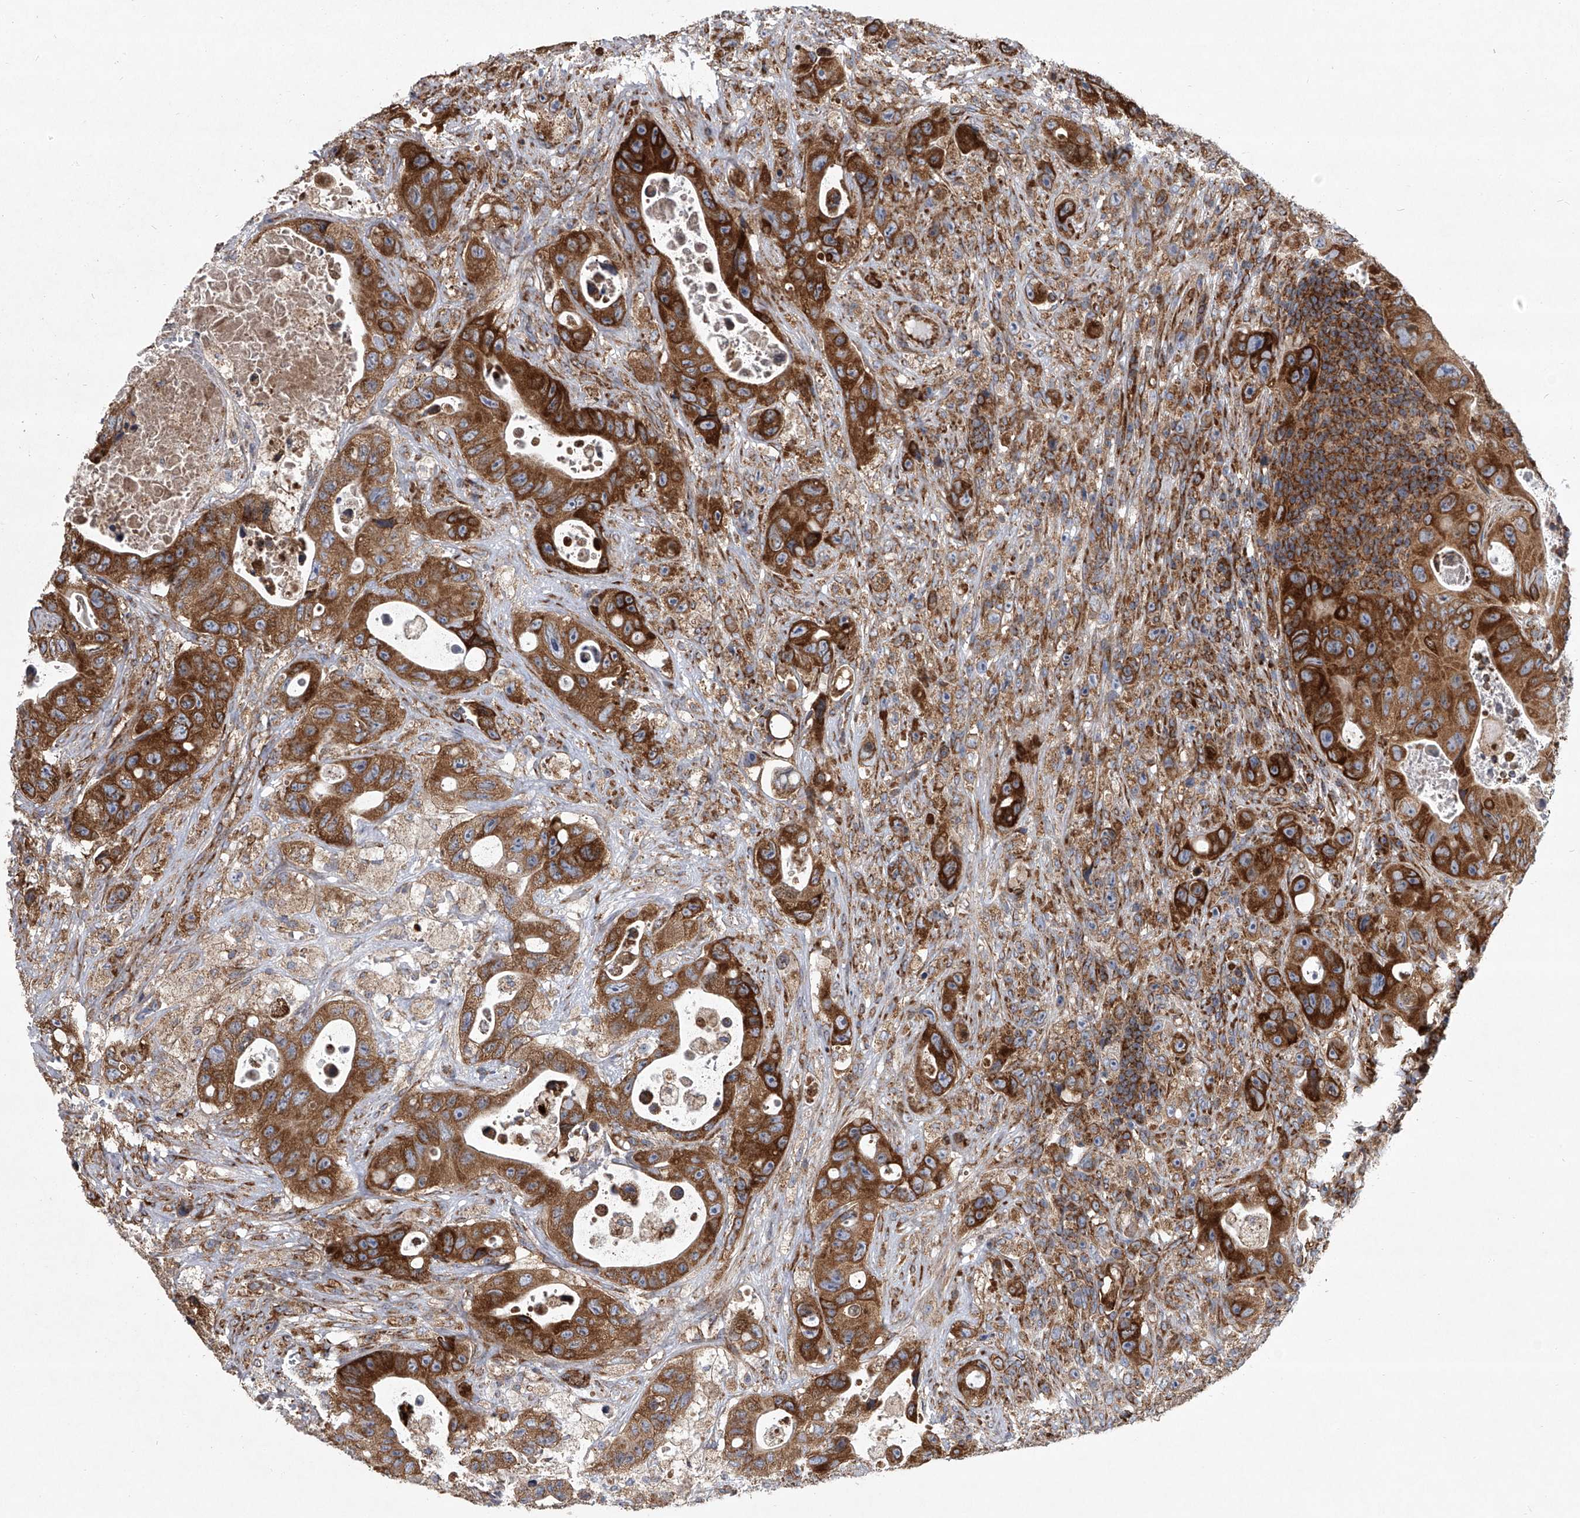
{"staining": {"intensity": "strong", "quantity": ">75%", "location": "cytoplasmic/membranous"}, "tissue": "colorectal cancer", "cell_type": "Tumor cells", "image_type": "cancer", "snomed": [{"axis": "morphology", "description": "Adenocarcinoma, NOS"}, {"axis": "topography", "description": "Colon"}], "caption": "High-magnification brightfield microscopy of colorectal cancer (adenocarcinoma) stained with DAB (3,3'-diaminobenzidine) (brown) and counterstained with hematoxylin (blue). tumor cells exhibit strong cytoplasmic/membranous positivity is seen in about>75% of cells.", "gene": "ZC3H15", "patient": {"sex": "female", "age": 46}}